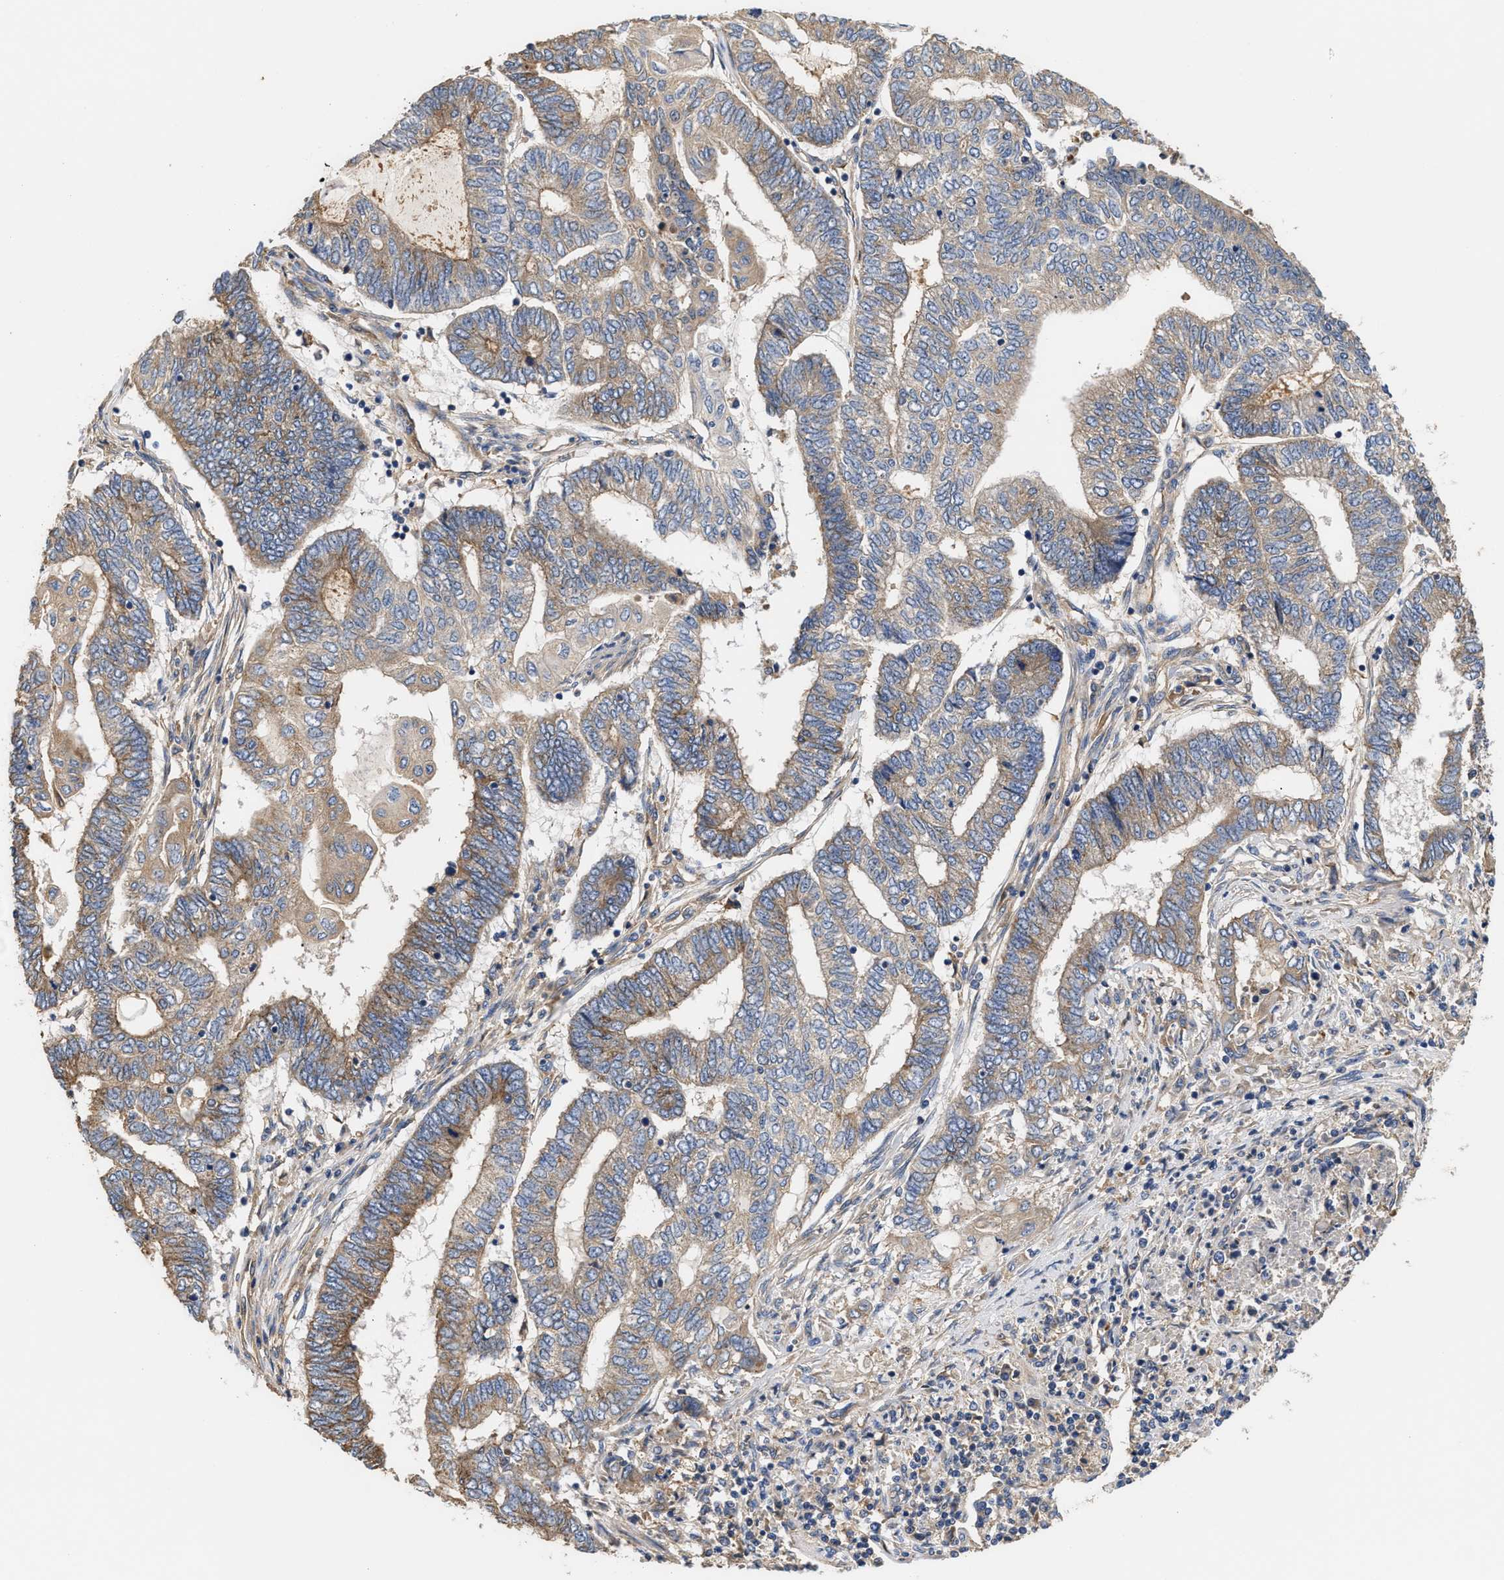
{"staining": {"intensity": "weak", "quantity": ">75%", "location": "cytoplasmic/membranous"}, "tissue": "endometrial cancer", "cell_type": "Tumor cells", "image_type": "cancer", "snomed": [{"axis": "morphology", "description": "Adenocarcinoma, NOS"}, {"axis": "topography", "description": "Uterus"}, {"axis": "topography", "description": "Endometrium"}], "caption": "The image shows staining of endometrial cancer (adenocarcinoma), revealing weak cytoplasmic/membranous protein expression (brown color) within tumor cells.", "gene": "KLB", "patient": {"sex": "female", "age": 70}}